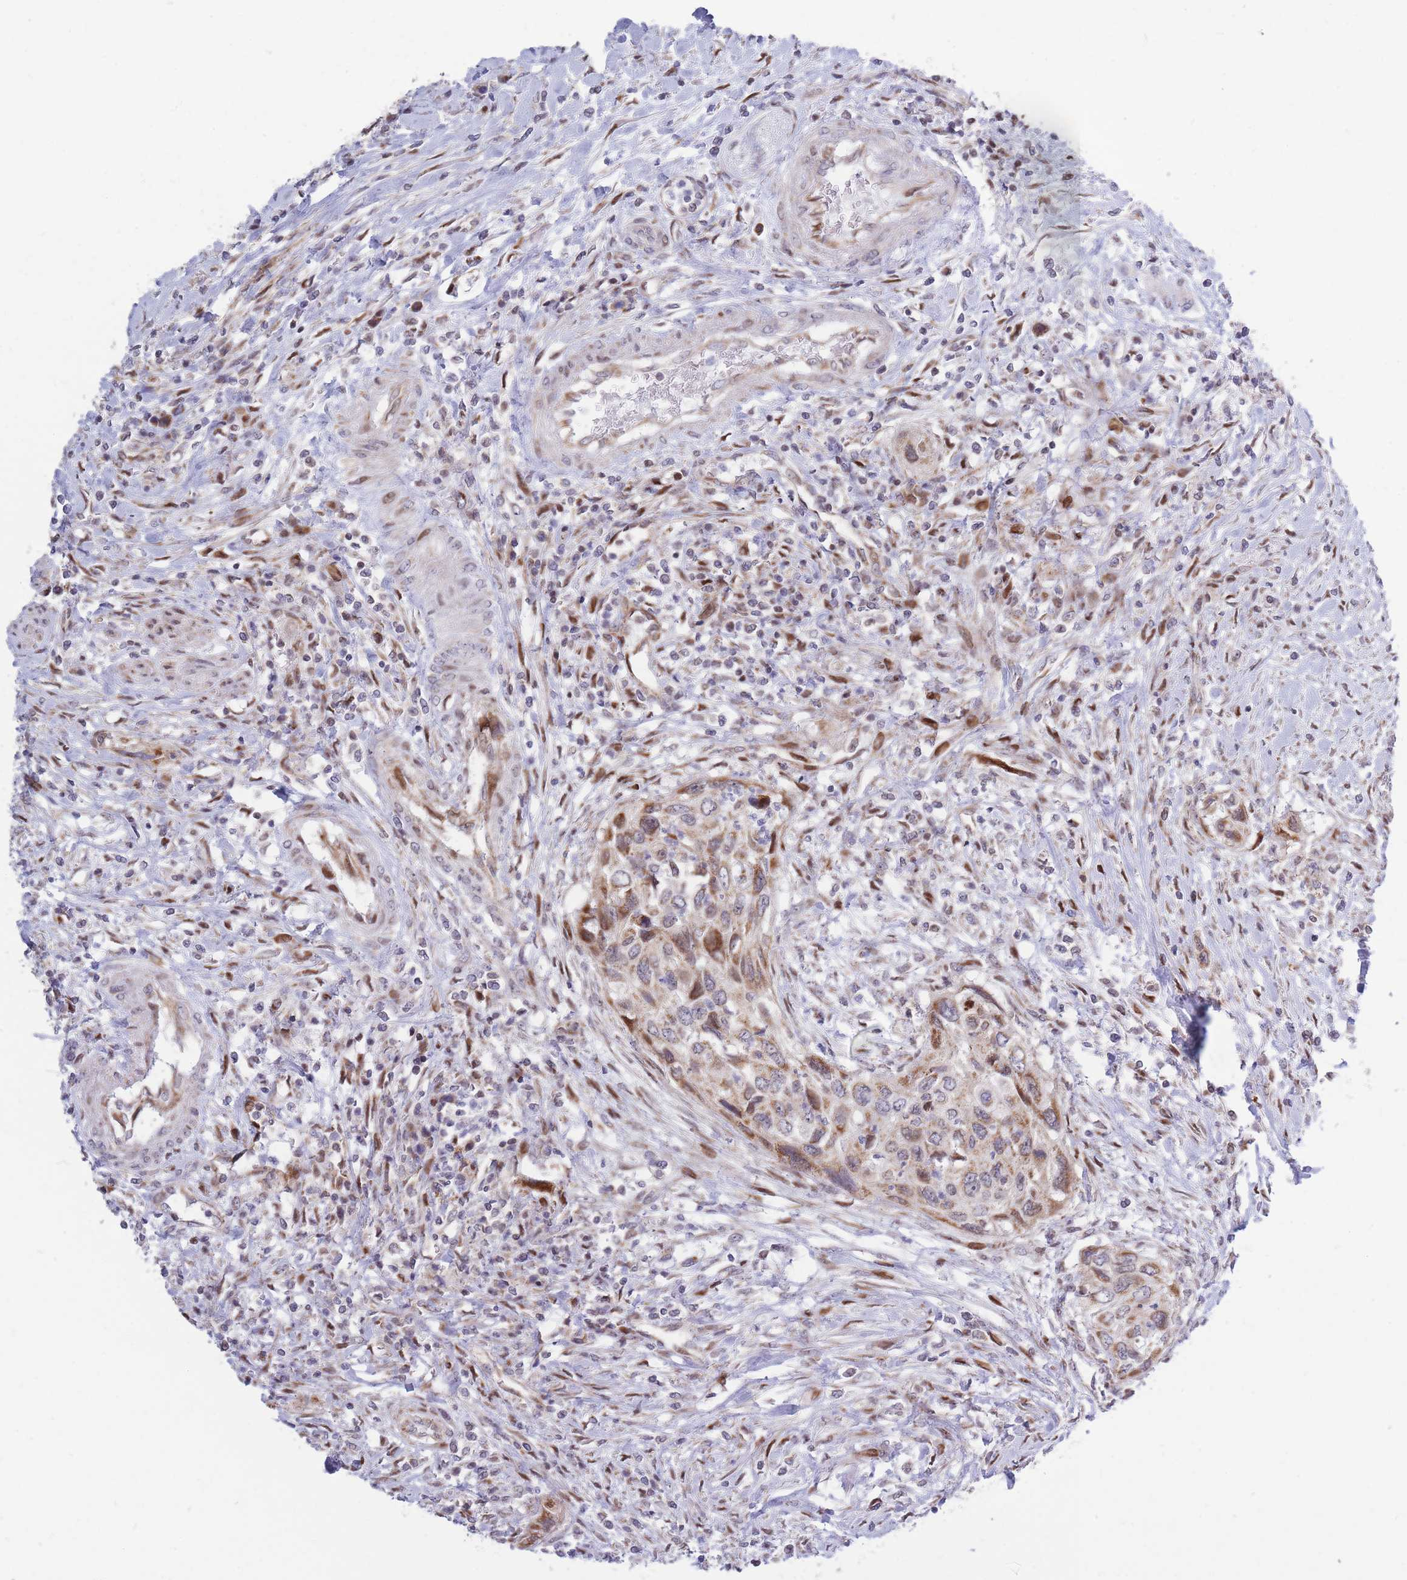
{"staining": {"intensity": "moderate", "quantity": "25%-75%", "location": "cytoplasmic/membranous"}, "tissue": "urothelial cancer", "cell_type": "Tumor cells", "image_type": "cancer", "snomed": [{"axis": "morphology", "description": "Urothelial carcinoma, High grade"}, {"axis": "topography", "description": "Urinary bladder"}], "caption": "Urothelial cancer was stained to show a protein in brown. There is medium levels of moderate cytoplasmic/membranous positivity in about 25%-75% of tumor cells.", "gene": "MOB4", "patient": {"sex": "female", "age": 60}}